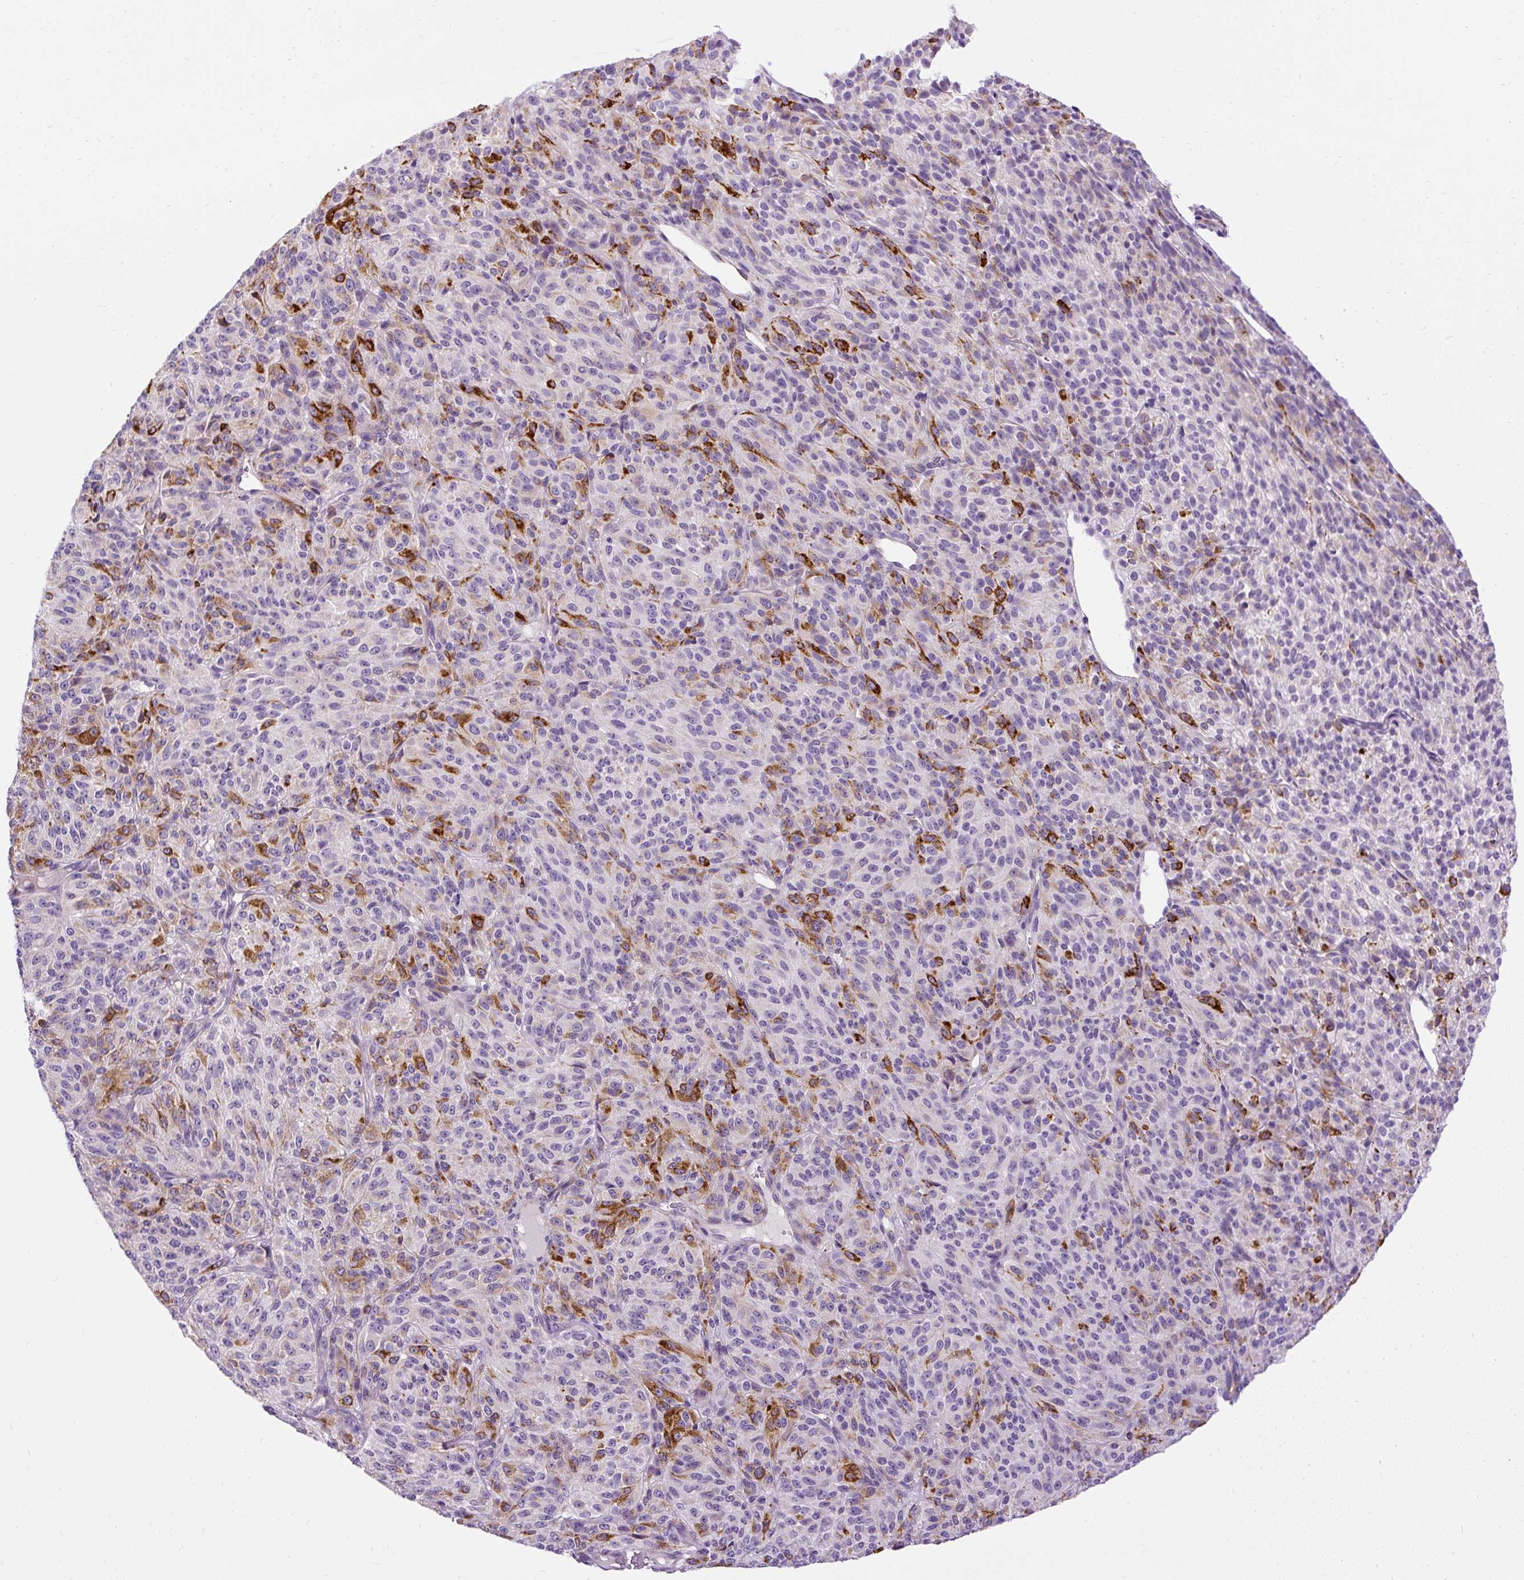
{"staining": {"intensity": "strong", "quantity": "<25%", "location": "cytoplasmic/membranous"}, "tissue": "melanoma", "cell_type": "Tumor cells", "image_type": "cancer", "snomed": [{"axis": "morphology", "description": "Malignant melanoma, Metastatic site"}, {"axis": "topography", "description": "Brain"}], "caption": "Malignant melanoma (metastatic site) stained with a protein marker reveals strong staining in tumor cells.", "gene": "SYBU", "patient": {"sex": "female", "age": 56}}